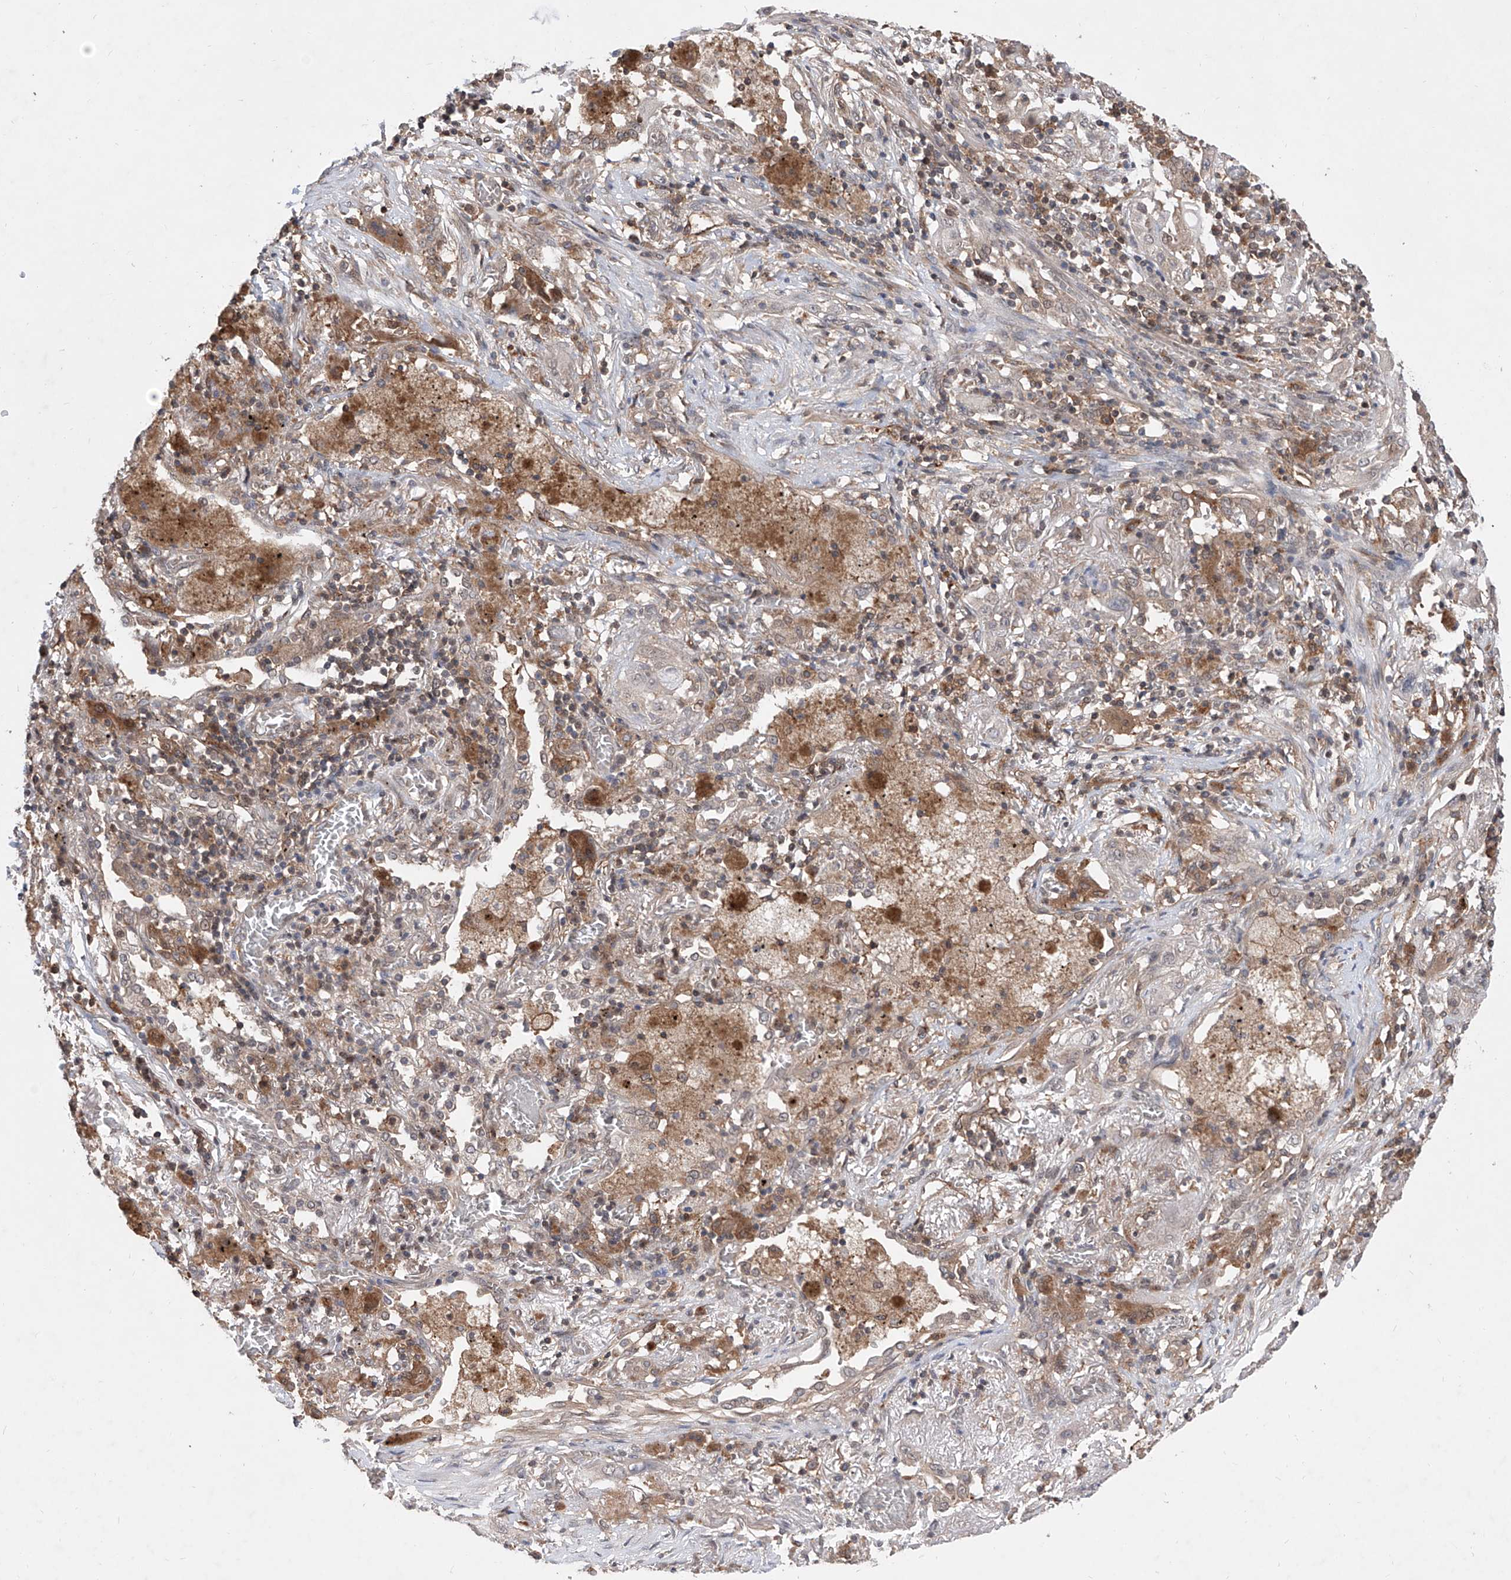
{"staining": {"intensity": "negative", "quantity": "none", "location": "none"}, "tissue": "lung cancer", "cell_type": "Tumor cells", "image_type": "cancer", "snomed": [{"axis": "morphology", "description": "Squamous cell carcinoma, NOS"}, {"axis": "topography", "description": "Lung"}], "caption": "IHC photomicrograph of neoplastic tissue: human squamous cell carcinoma (lung) stained with DAB (3,3'-diaminobenzidine) shows no significant protein positivity in tumor cells.", "gene": "HOXC8", "patient": {"sex": "female", "age": 47}}